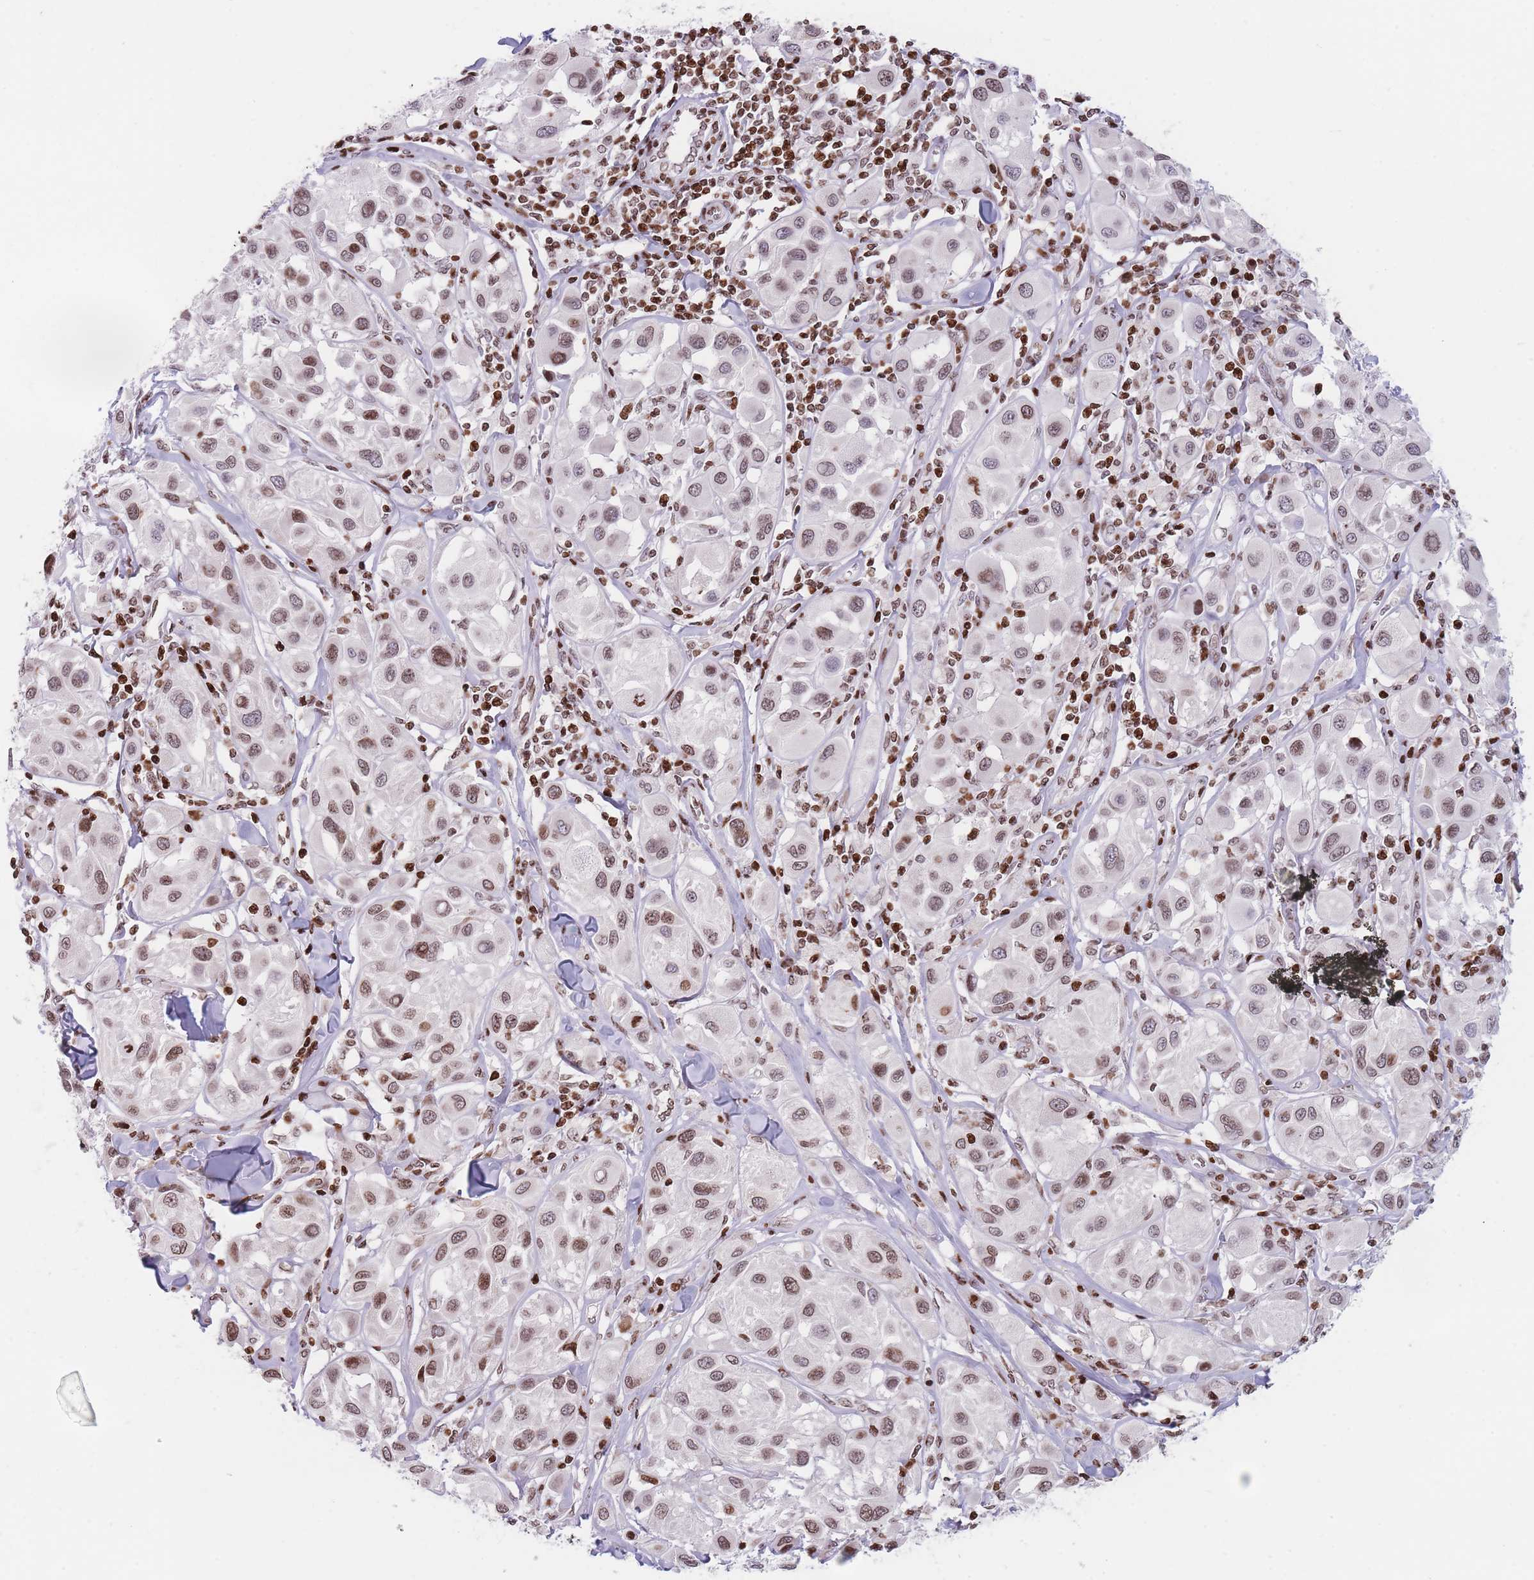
{"staining": {"intensity": "moderate", "quantity": ">75%", "location": "nuclear"}, "tissue": "melanoma", "cell_type": "Tumor cells", "image_type": "cancer", "snomed": [{"axis": "morphology", "description": "Malignant melanoma, Metastatic site"}, {"axis": "topography", "description": "Skin"}], "caption": "Tumor cells display medium levels of moderate nuclear expression in approximately >75% of cells in melanoma.", "gene": "AK9", "patient": {"sex": "male", "age": 41}}